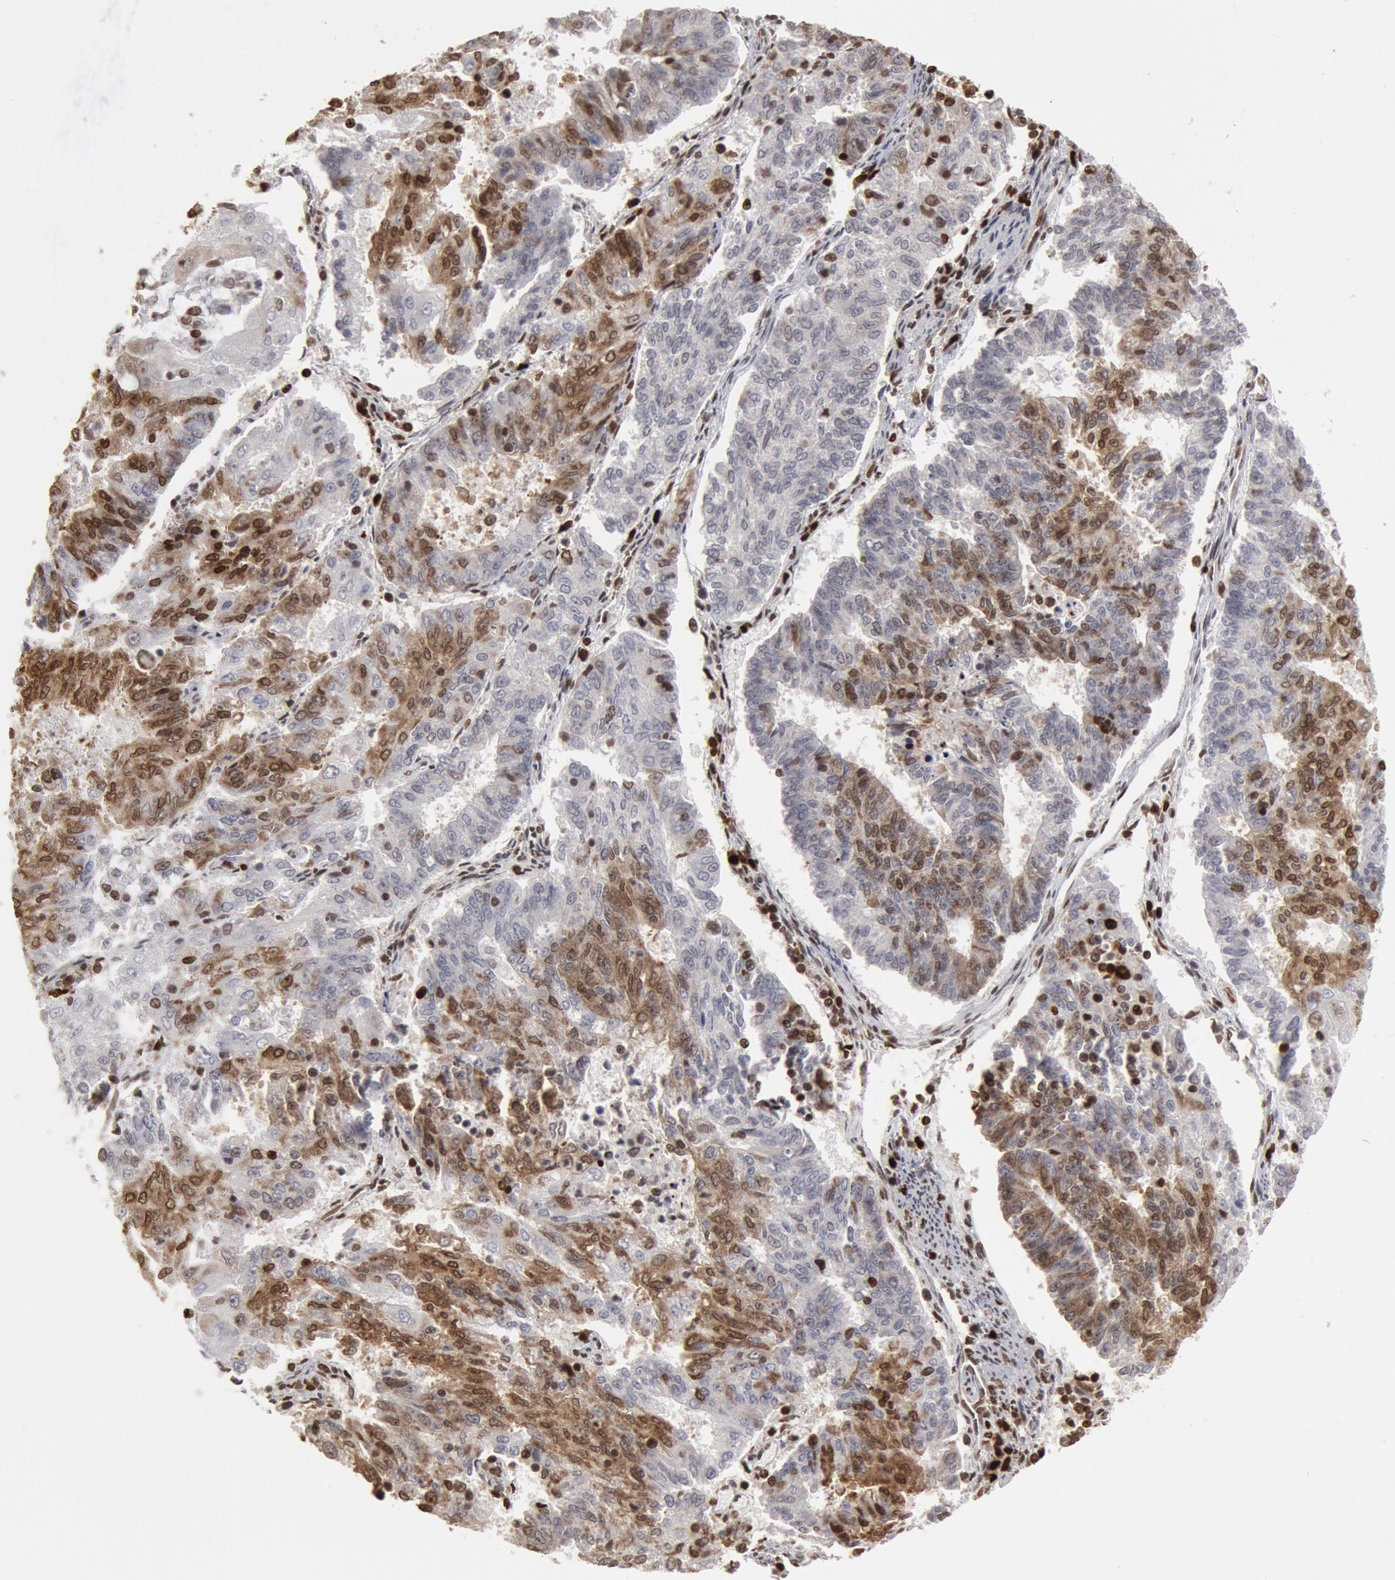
{"staining": {"intensity": "moderate", "quantity": "25%-75%", "location": "nuclear"}, "tissue": "endometrial cancer", "cell_type": "Tumor cells", "image_type": "cancer", "snomed": [{"axis": "morphology", "description": "Adenocarcinoma, NOS"}, {"axis": "topography", "description": "Endometrium"}], "caption": "Brown immunohistochemical staining in human endometrial cancer demonstrates moderate nuclear staining in about 25%-75% of tumor cells.", "gene": "SUB1", "patient": {"sex": "female", "age": 56}}